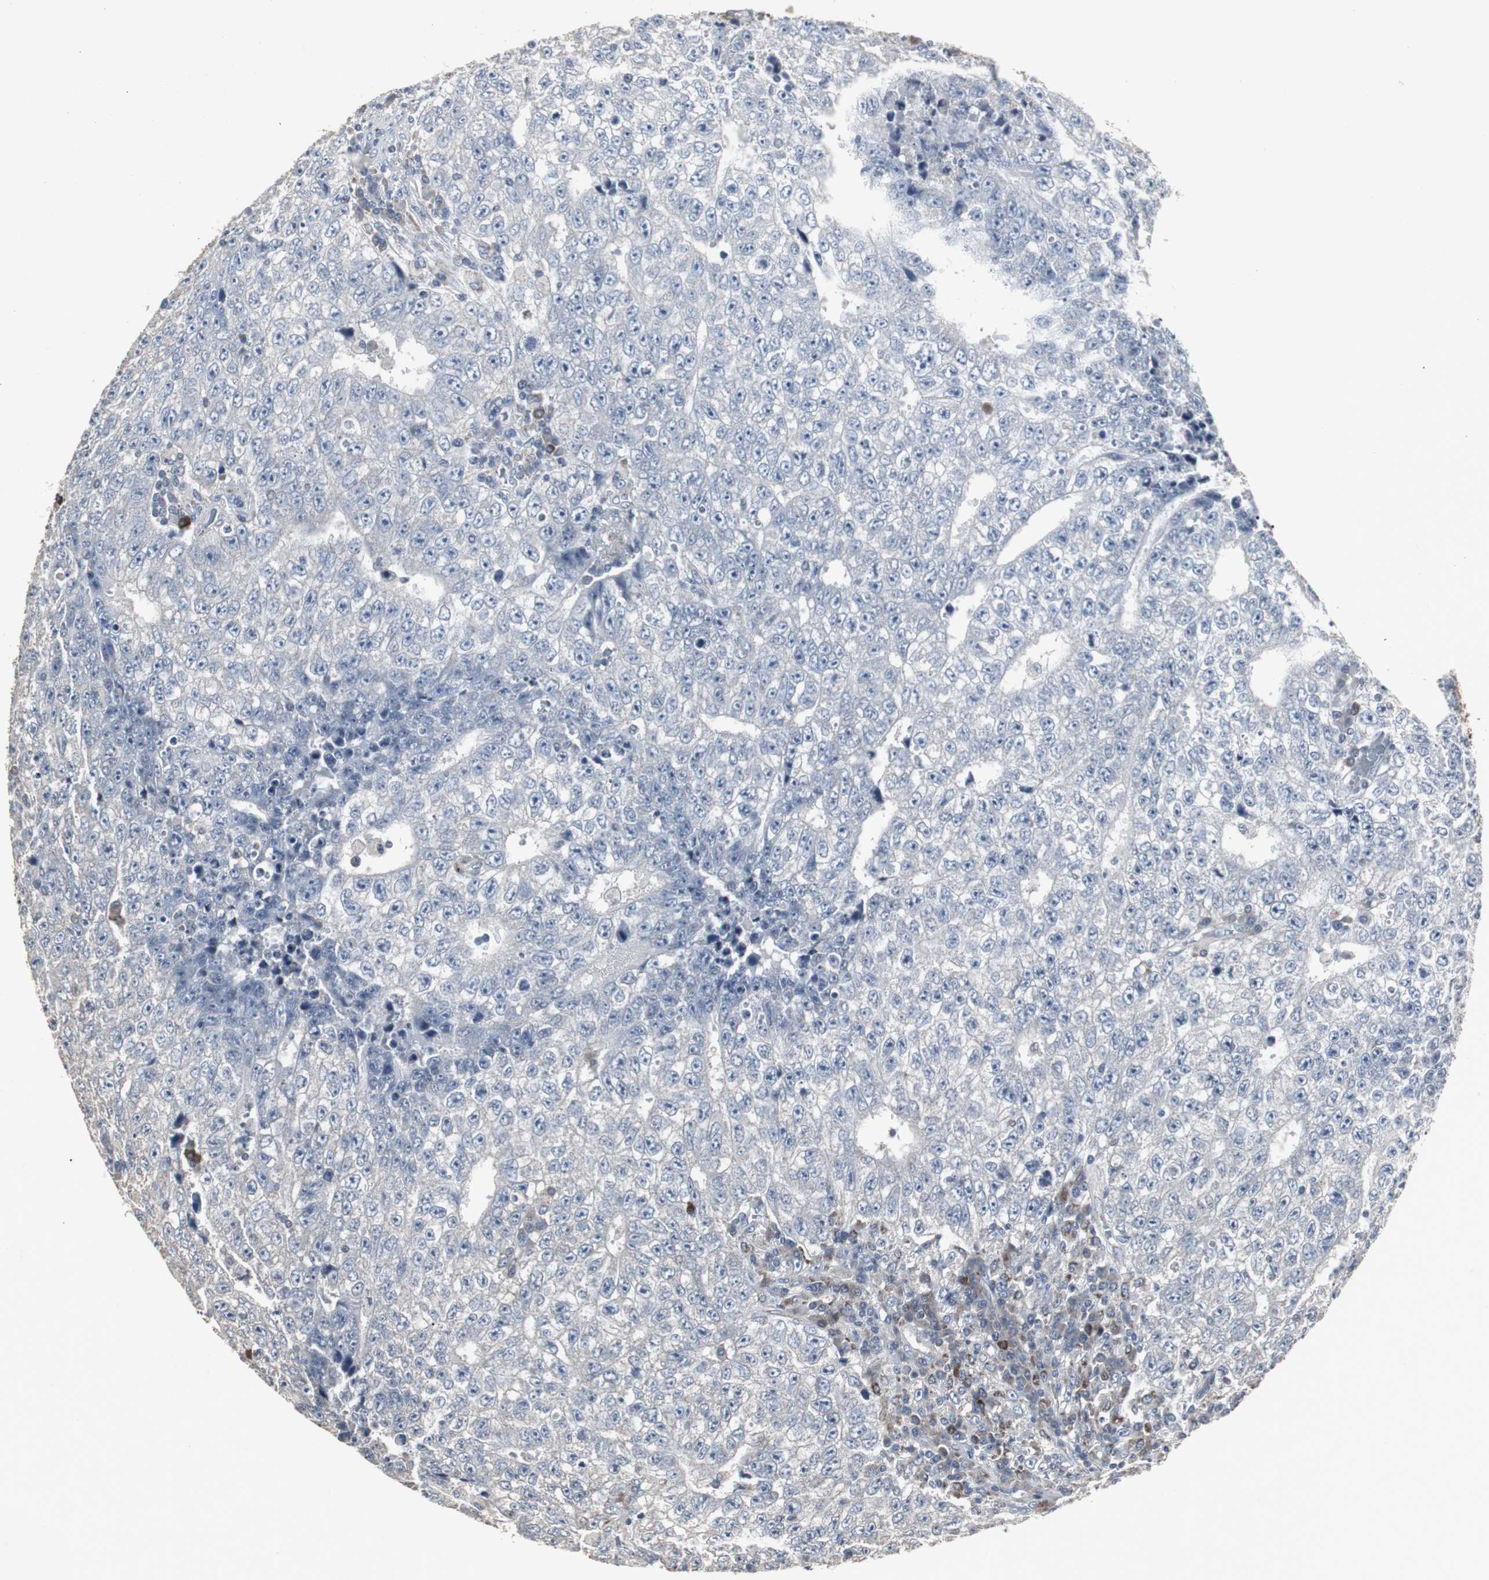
{"staining": {"intensity": "negative", "quantity": "none", "location": "none"}, "tissue": "testis cancer", "cell_type": "Tumor cells", "image_type": "cancer", "snomed": [{"axis": "morphology", "description": "Necrosis, NOS"}, {"axis": "morphology", "description": "Carcinoma, Embryonal, NOS"}, {"axis": "topography", "description": "Testis"}], "caption": "This micrograph is of testis embryonal carcinoma stained with IHC to label a protein in brown with the nuclei are counter-stained blue. There is no staining in tumor cells.", "gene": "ACAA1", "patient": {"sex": "male", "age": 19}}